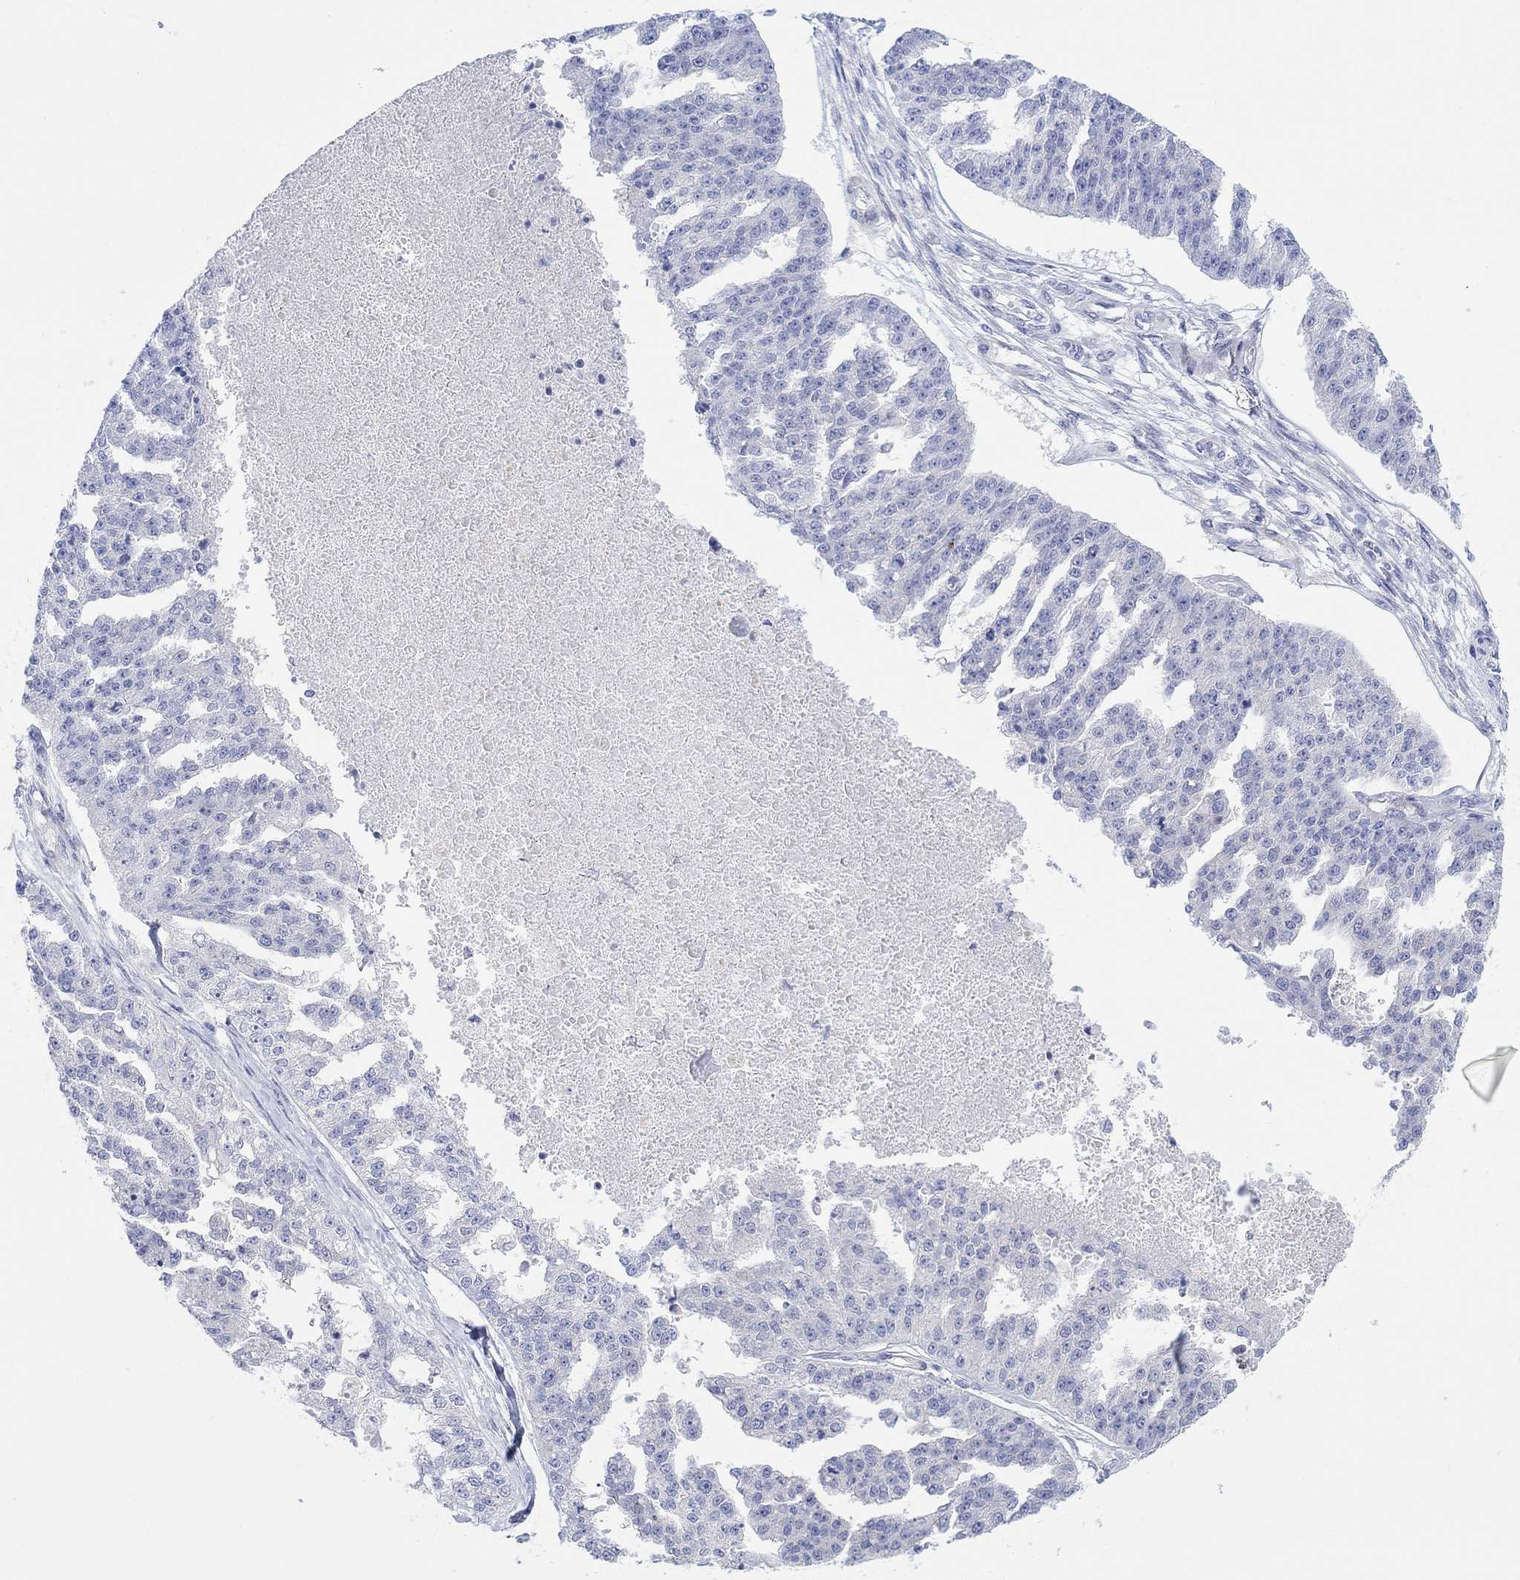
{"staining": {"intensity": "negative", "quantity": "none", "location": "none"}, "tissue": "ovarian cancer", "cell_type": "Tumor cells", "image_type": "cancer", "snomed": [{"axis": "morphology", "description": "Cystadenocarcinoma, serous, NOS"}, {"axis": "topography", "description": "Ovary"}], "caption": "The image reveals no significant staining in tumor cells of ovarian cancer (serous cystadenocarcinoma).", "gene": "TLDC2", "patient": {"sex": "female", "age": 58}}